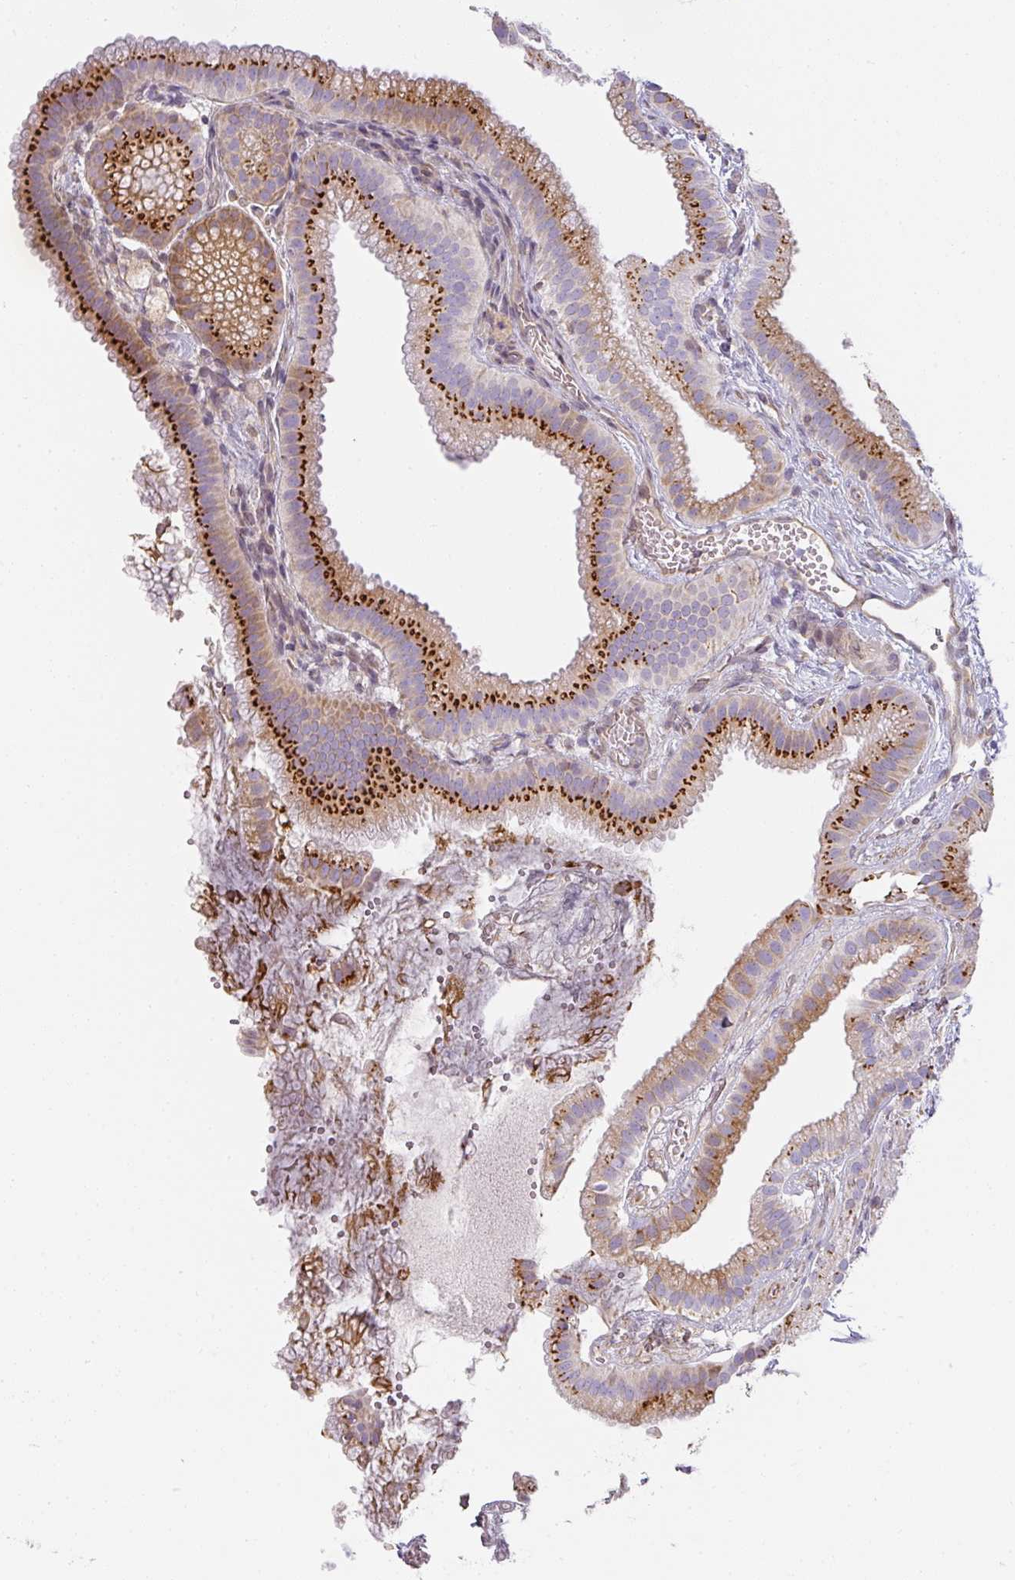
{"staining": {"intensity": "strong", "quantity": "25%-75%", "location": "cytoplasmic/membranous"}, "tissue": "gallbladder", "cell_type": "Glandular cells", "image_type": "normal", "snomed": [{"axis": "morphology", "description": "Normal tissue, NOS"}, {"axis": "topography", "description": "Gallbladder"}], "caption": "Strong cytoplasmic/membranous expression for a protein is appreciated in approximately 25%-75% of glandular cells of unremarkable gallbladder using immunohistochemistry.", "gene": "ATP8B2", "patient": {"sex": "female", "age": 63}}